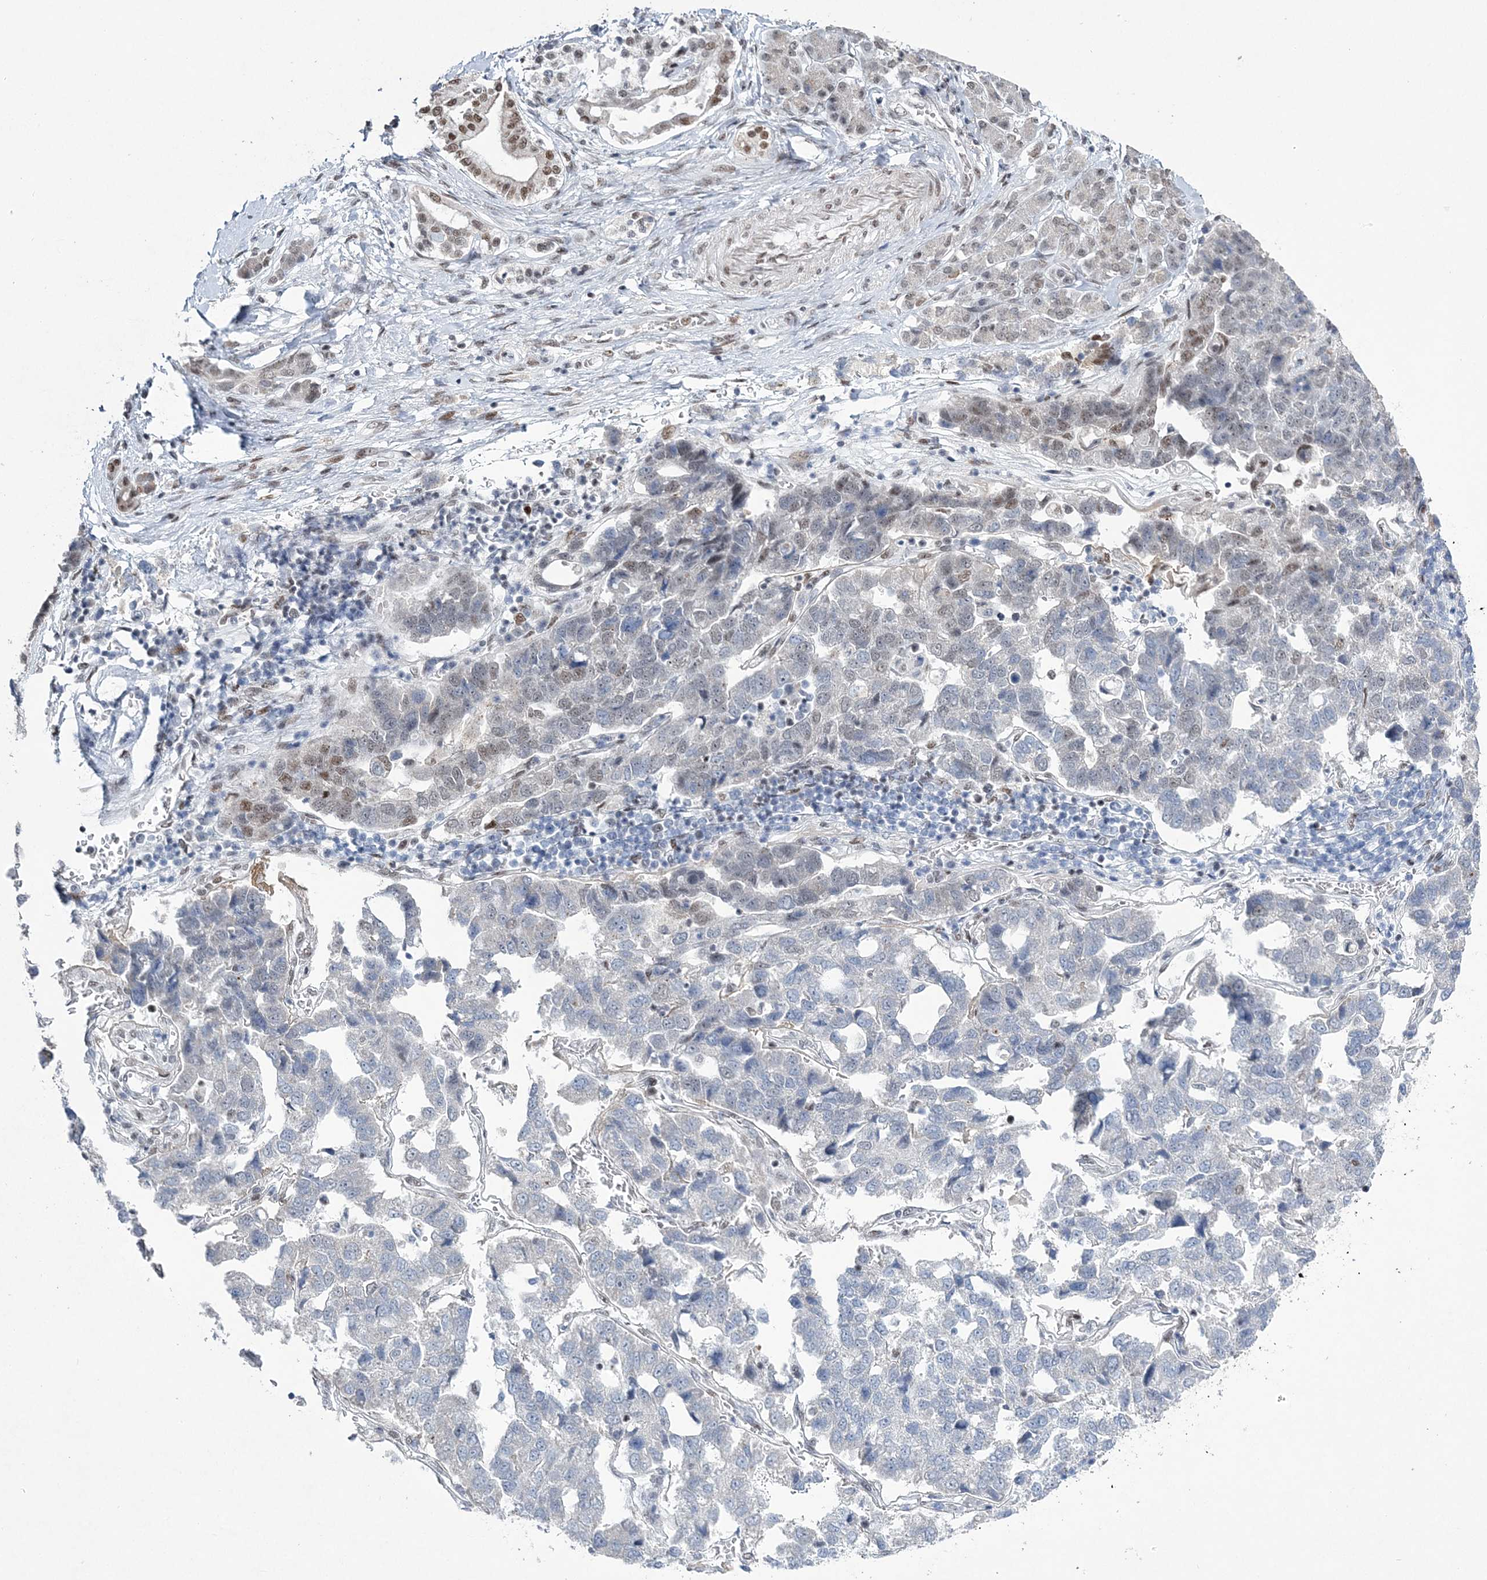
{"staining": {"intensity": "moderate", "quantity": "<25%", "location": "nuclear"}, "tissue": "pancreatic cancer", "cell_type": "Tumor cells", "image_type": "cancer", "snomed": [{"axis": "morphology", "description": "Adenocarcinoma, NOS"}, {"axis": "topography", "description": "Pancreas"}], "caption": "Protein staining reveals moderate nuclear staining in about <25% of tumor cells in pancreatic cancer.", "gene": "ZBTB7A", "patient": {"sex": "female", "age": 61}}